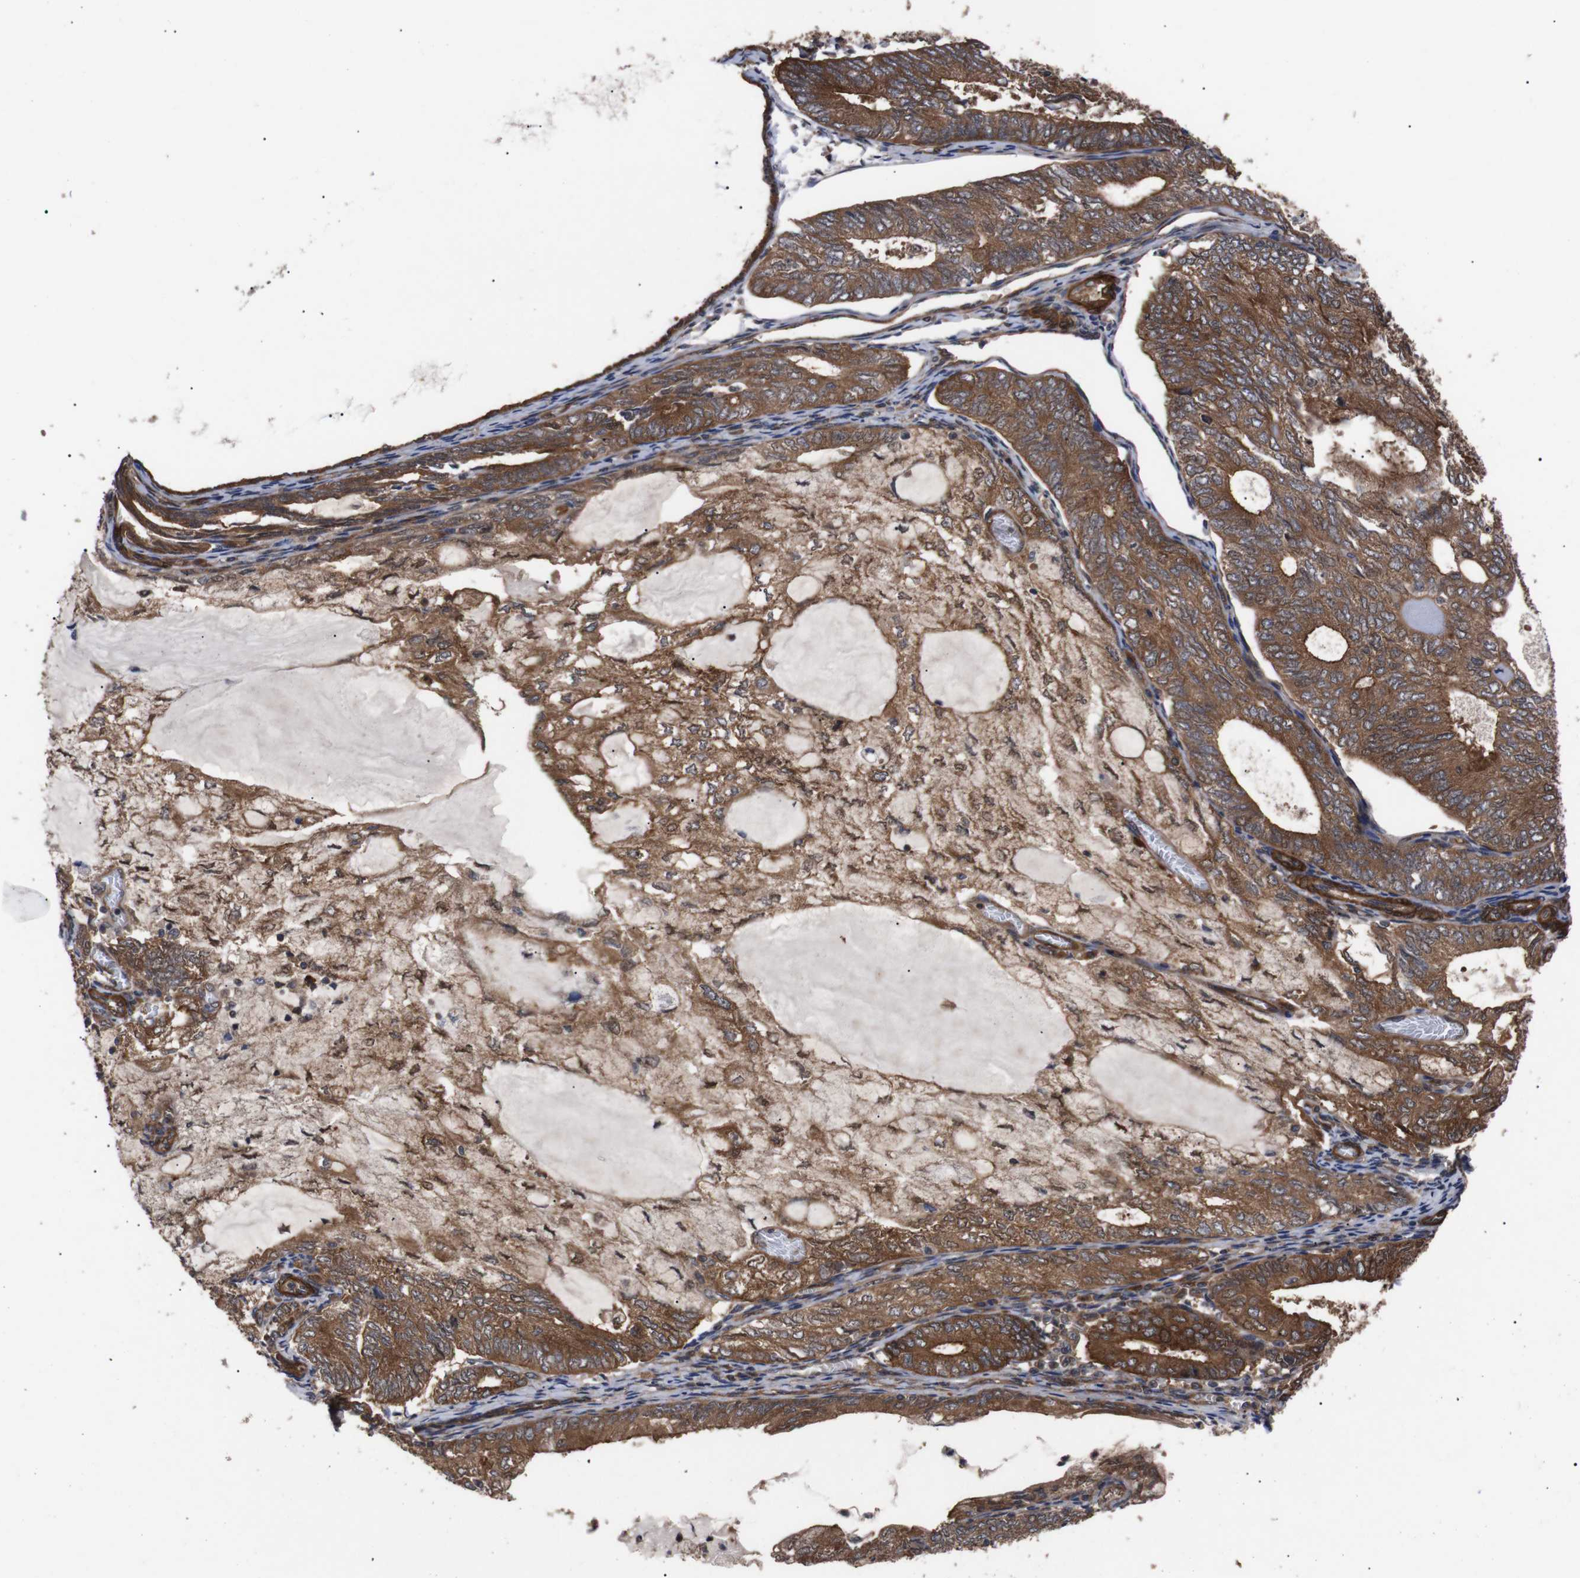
{"staining": {"intensity": "moderate", "quantity": ">75%", "location": "cytoplasmic/membranous"}, "tissue": "endometrial cancer", "cell_type": "Tumor cells", "image_type": "cancer", "snomed": [{"axis": "morphology", "description": "Adenocarcinoma, NOS"}, {"axis": "topography", "description": "Endometrium"}], "caption": "This histopathology image exhibits adenocarcinoma (endometrial) stained with immunohistochemistry (IHC) to label a protein in brown. The cytoplasmic/membranous of tumor cells show moderate positivity for the protein. Nuclei are counter-stained blue.", "gene": "PAWR", "patient": {"sex": "female", "age": 81}}